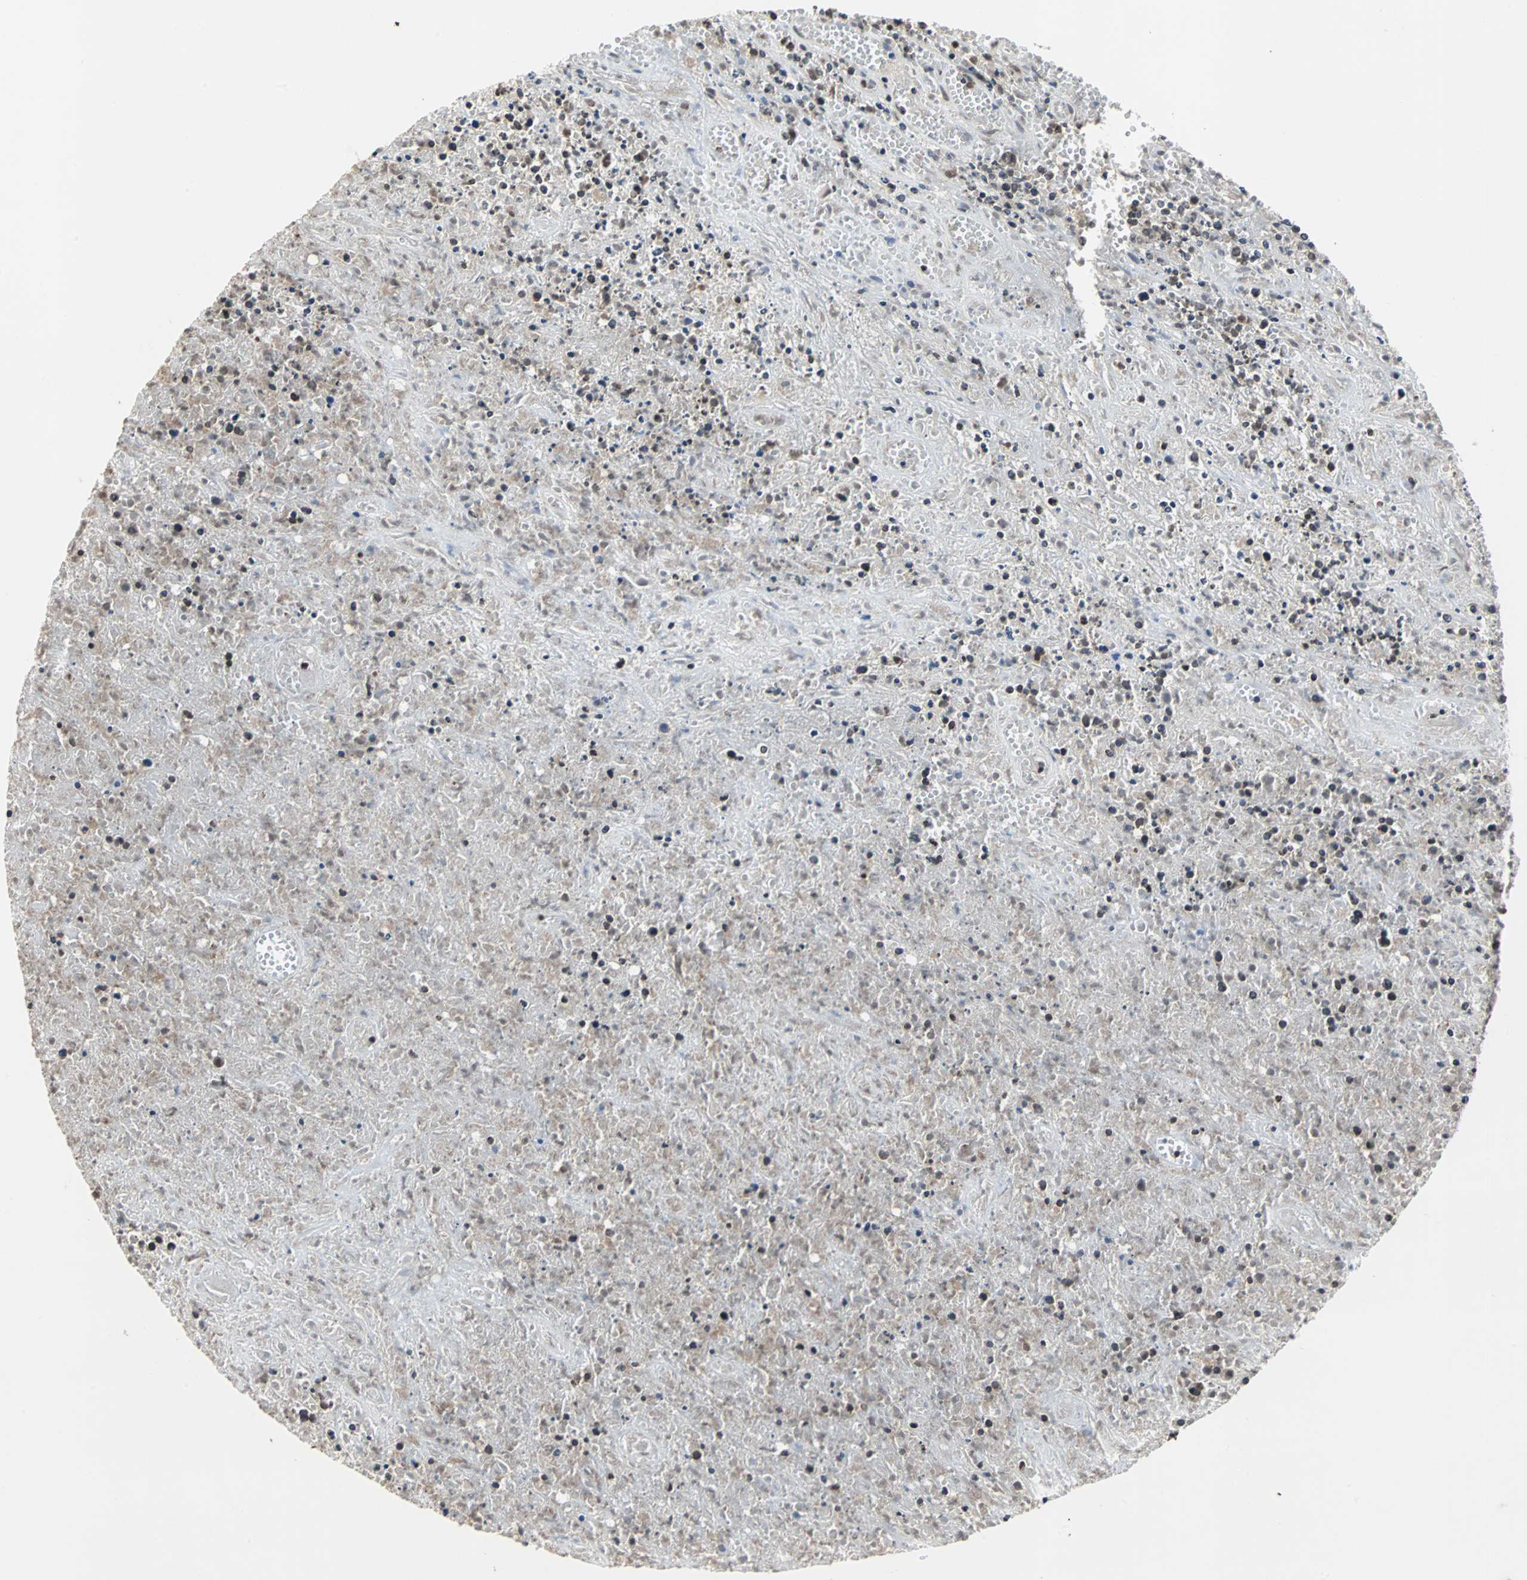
{"staining": {"intensity": "moderate", "quantity": ">75%", "location": "cytoplasmic/membranous"}, "tissue": "lymphoma", "cell_type": "Tumor cells", "image_type": "cancer", "snomed": [{"axis": "morphology", "description": "Malignant lymphoma, non-Hodgkin's type, High grade"}, {"axis": "topography", "description": "Lymph node"}], "caption": "This histopathology image shows malignant lymphoma, non-Hodgkin's type (high-grade) stained with immunohistochemistry to label a protein in brown. The cytoplasmic/membranous of tumor cells show moderate positivity for the protein. Nuclei are counter-stained blue.", "gene": "LSR", "patient": {"sex": "female", "age": 84}}